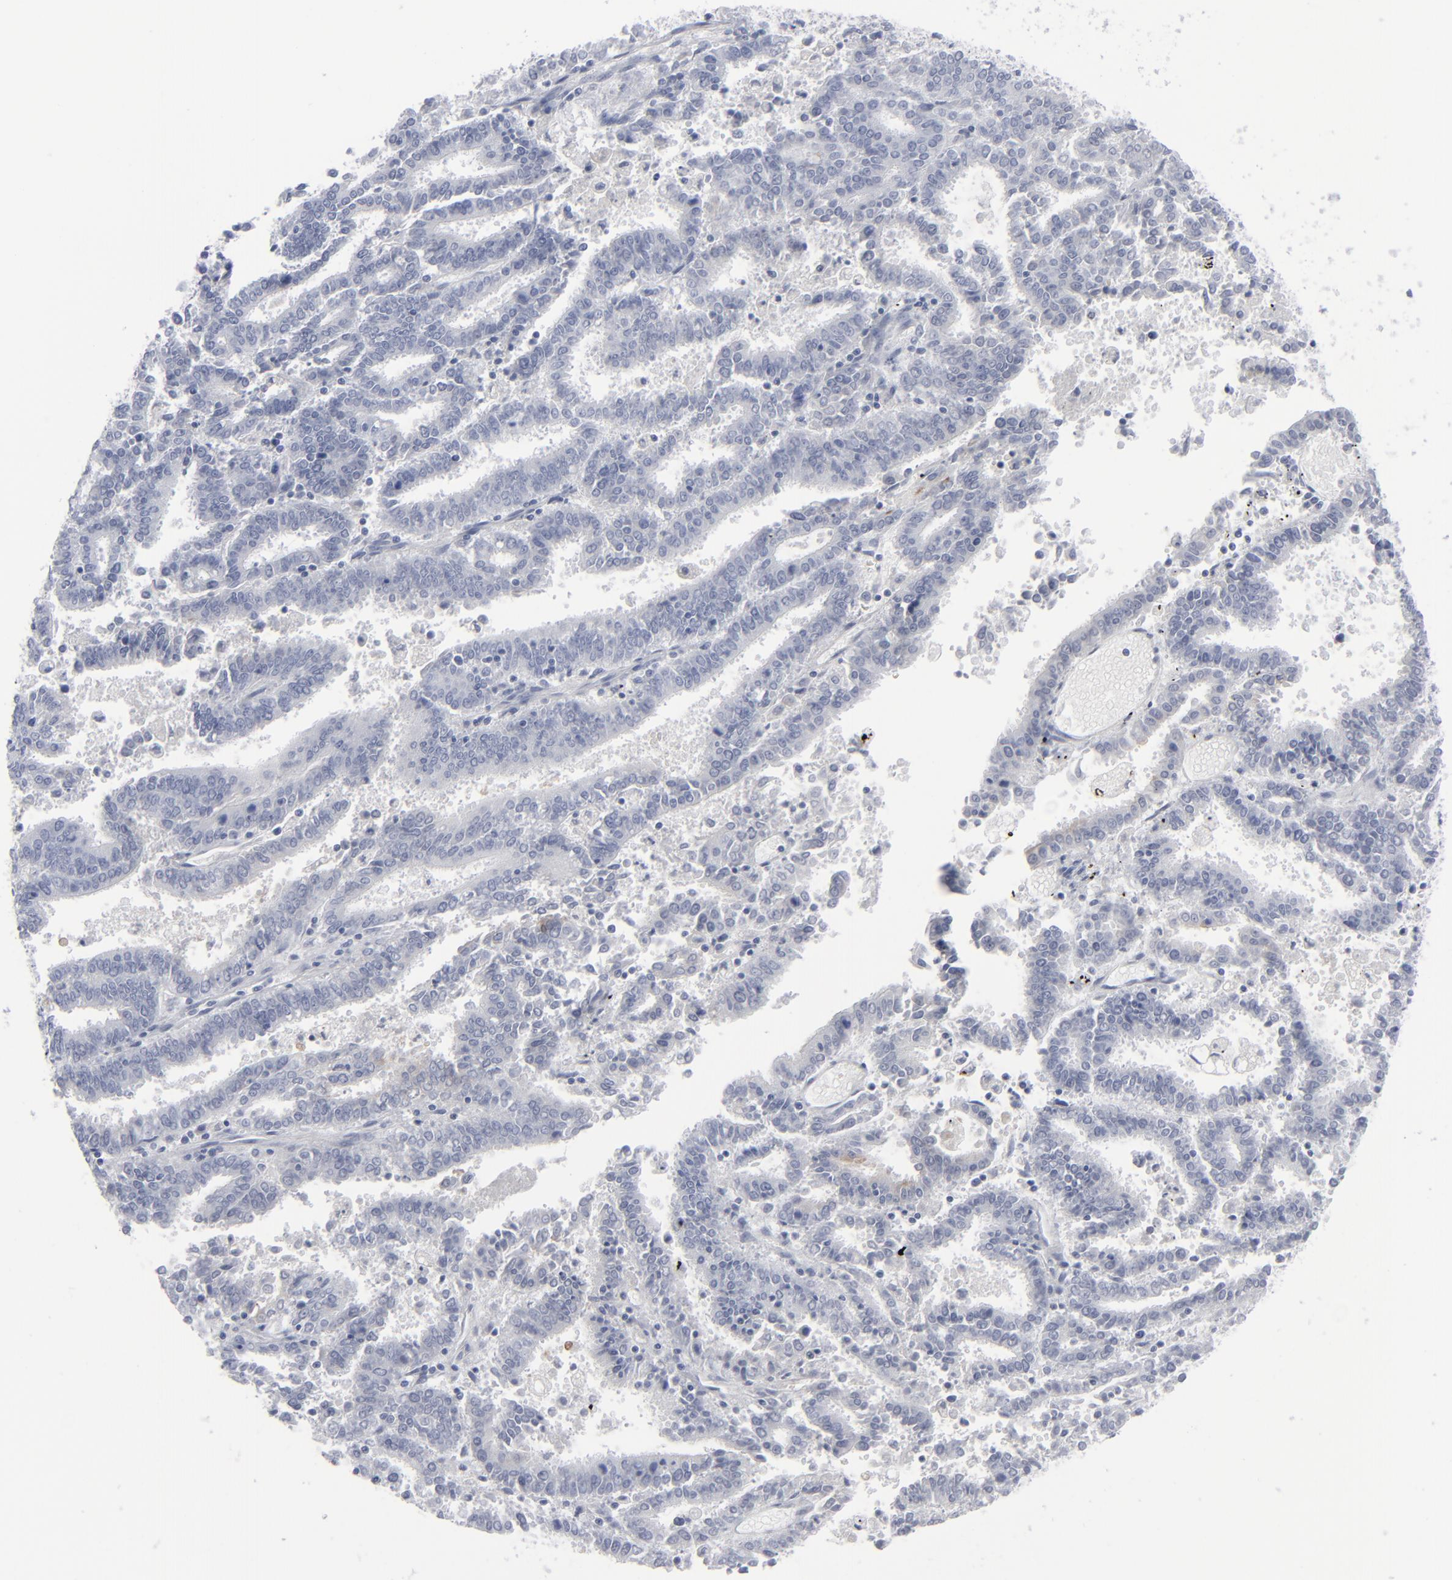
{"staining": {"intensity": "negative", "quantity": "none", "location": "none"}, "tissue": "endometrial cancer", "cell_type": "Tumor cells", "image_type": "cancer", "snomed": [{"axis": "morphology", "description": "Adenocarcinoma, NOS"}, {"axis": "topography", "description": "Uterus"}], "caption": "Endometrial cancer (adenocarcinoma) was stained to show a protein in brown. There is no significant staining in tumor cells.", "gene": "MSLN", "patient": {"sex": "female", "age": 83}}